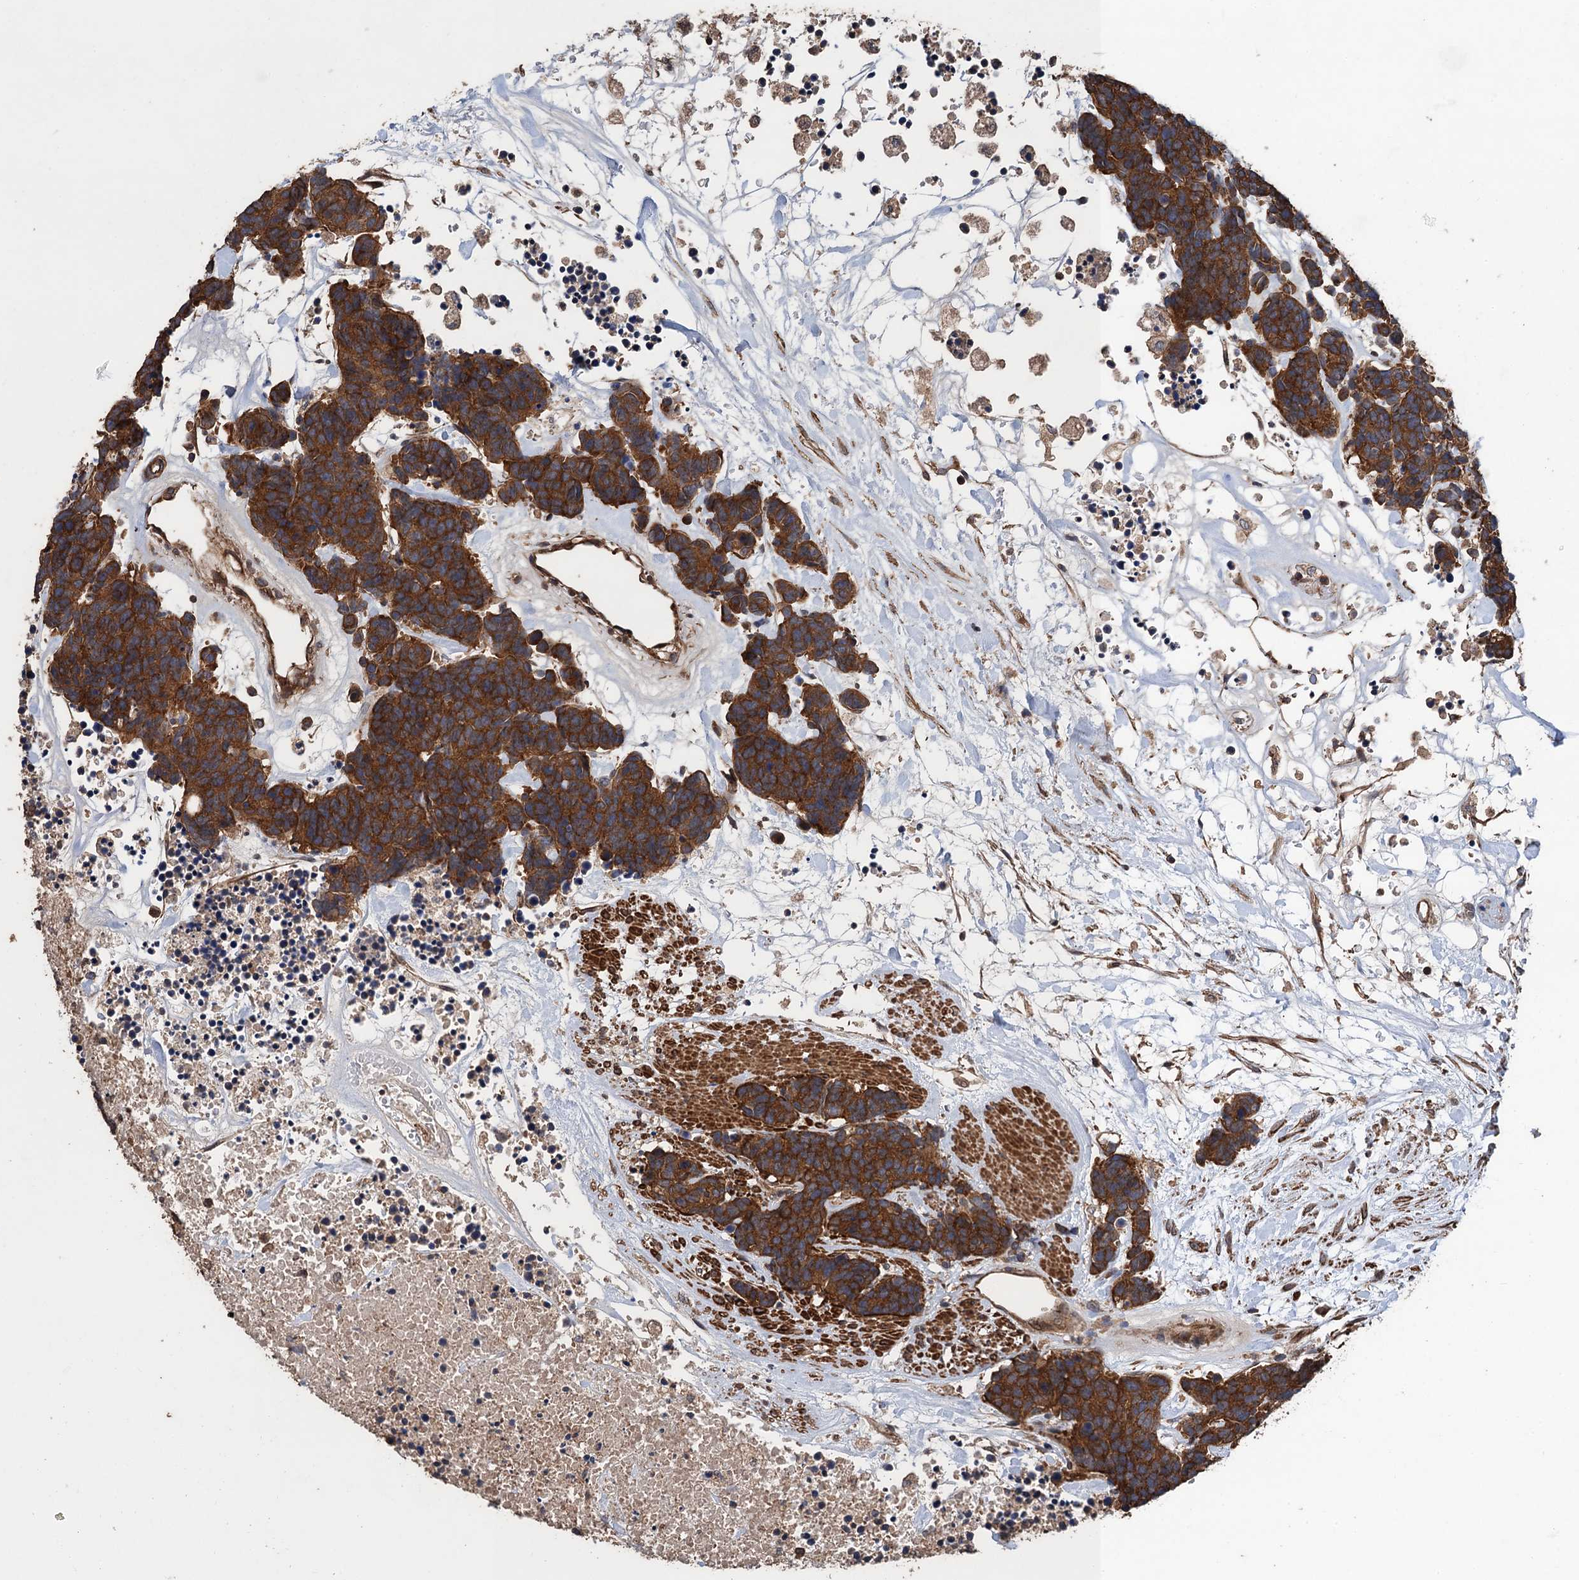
{"staining": {"intensity": "strong", "quantity": ">75%", "location": "cytoplasmic/membranous"}, "tissue": "carcinoid", "cell_type": "Tumor cells", "image_type": "cancer", "snomed": [{"axis": "morphology", "description": "Carcinoma, NOS"}, {"axis": "morphology", "description": "Carcinoid, malignant, NOS"}, {"axis": "topography", "description": "Urinary bladder"}], "caption": "An immunohistochemistry micrograph of tumor tissue is shown. Protein staining in brown highlights strong cytoplasmic/membranous positivity in malignant carcinoid within tumor cells. (Stains: DAB in brown, nuclei in blue, Microscopy: brightfield microscopy at high magnification).", "gene": "PPP4R1", "patient": {"sex": "male", "age": 57}}